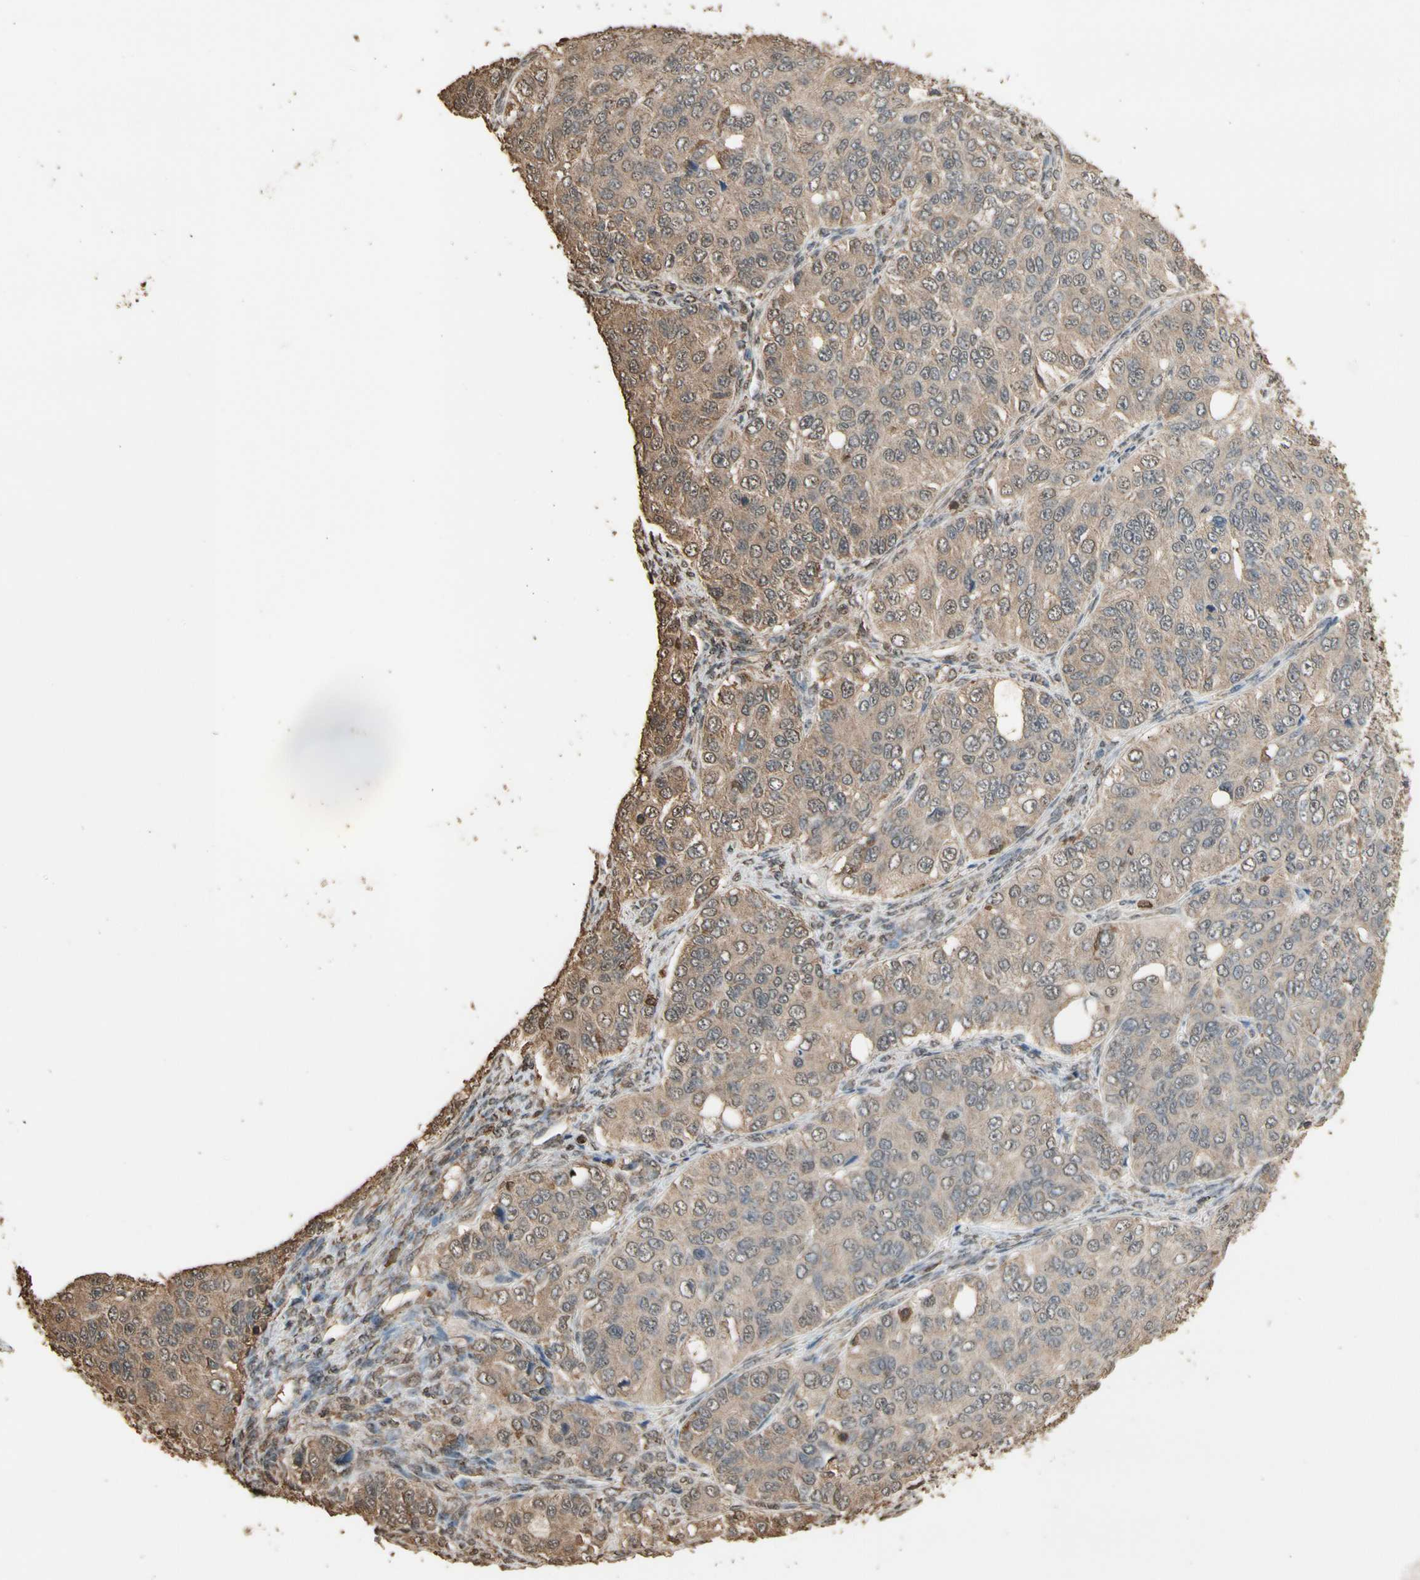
{"staining": {"intensity": "weak", "quantity": ">75%", "location": "cytoplasmic/membranous"}, "tissue": "ovarian cancer", "cell_type": "Tumor cells", "image_type": "cancer", "snomed": [{"axis": "morphology", "description": "Carcinoma, endometroid"}, {"axis": "topography", "description": "Ovary"}], "caption": "Brown immunohistochemical staining in ovarian cancer (endometroid carcinoma) displays weak cytoplasmic/membranous staining in approximately >75% of tumor cells. Immunohistochemistry stains the protein in brown and the nuclei are stained blue.", "gene": "TNFSF13B", "patient": {"sex": "female", "age": 51}}